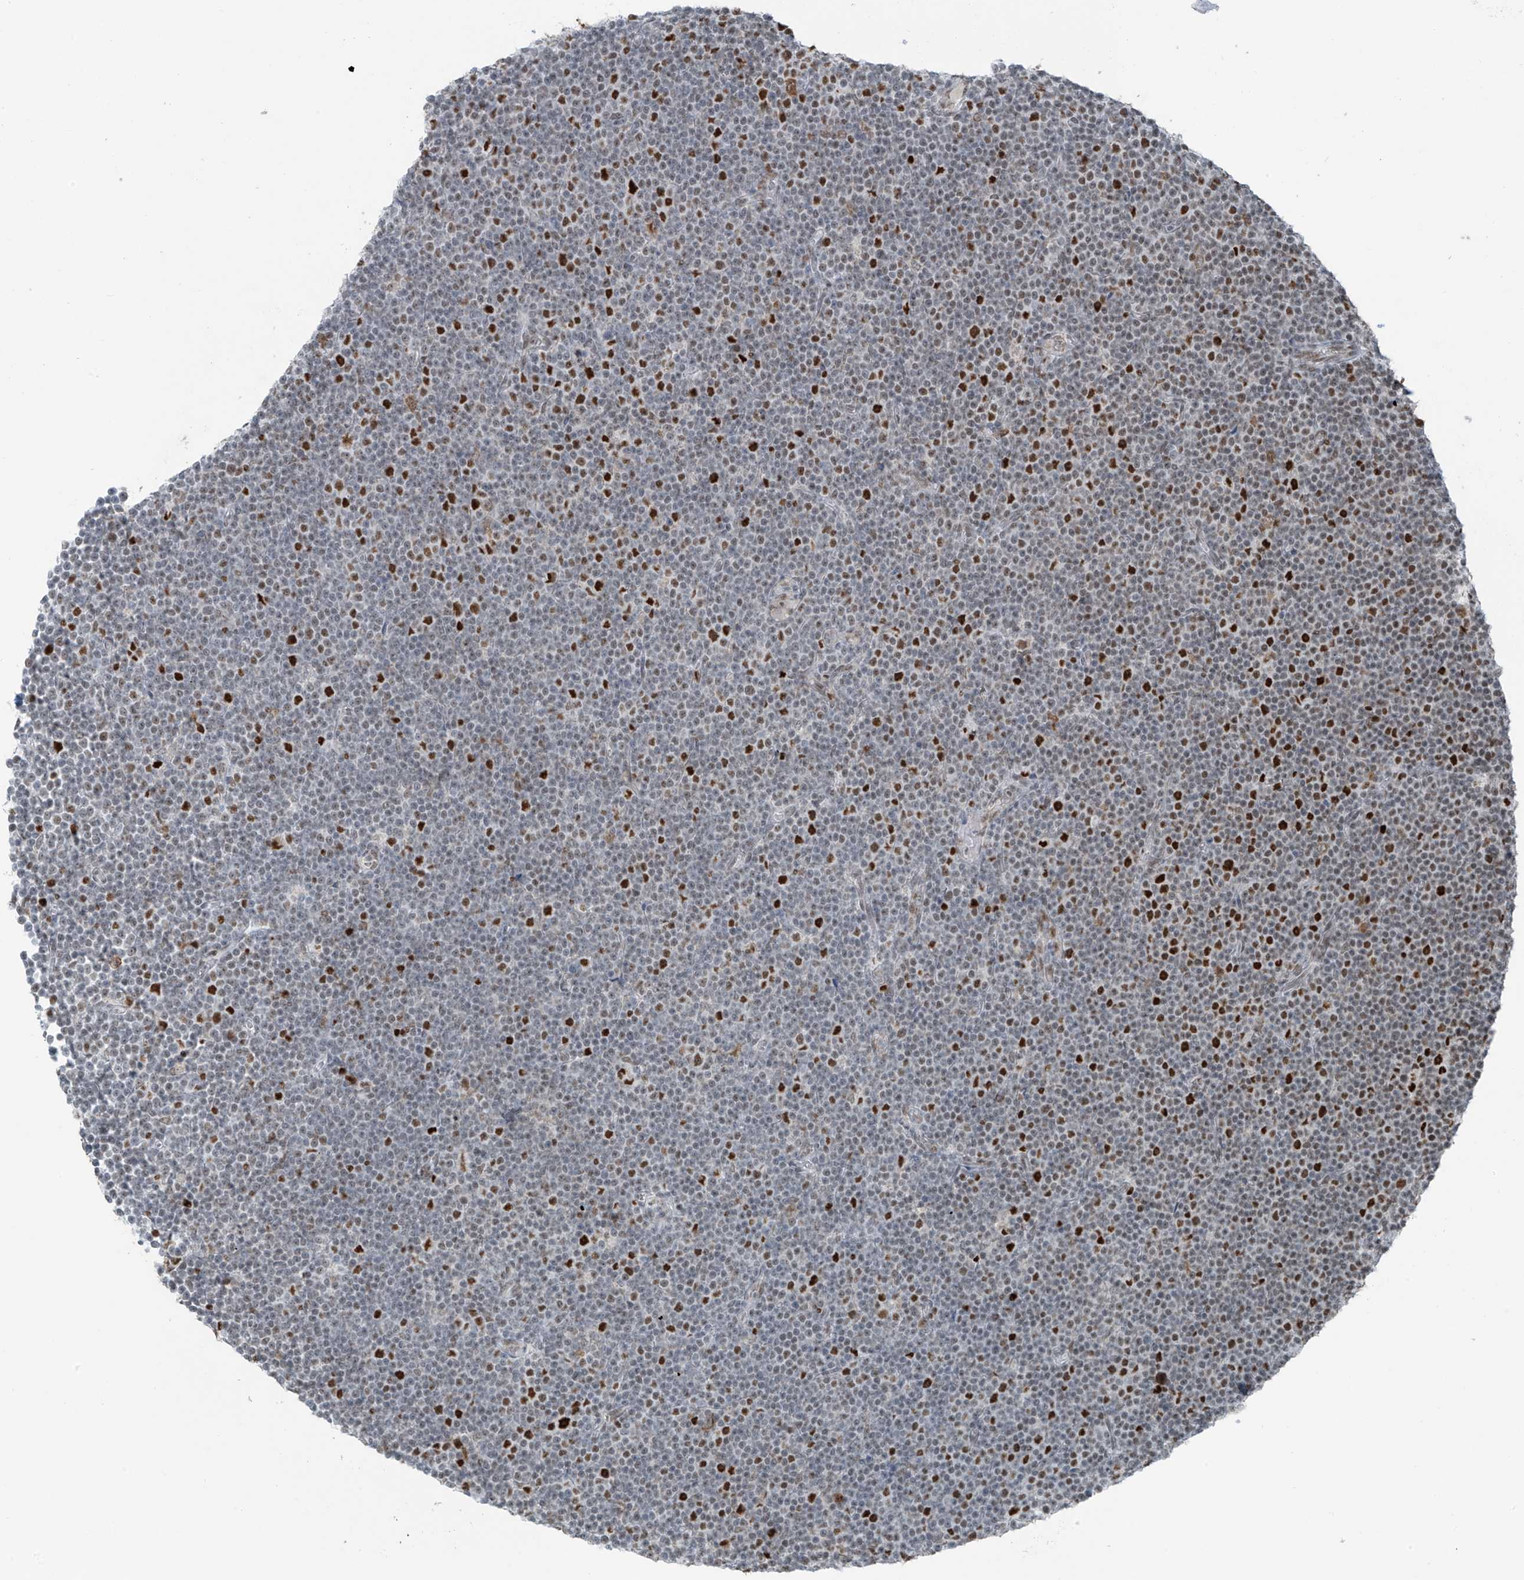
{"staining": {"intensity": "strong", "quantity": "25%-75%", "location": "nuclear"}, "tissue": "lymphoma", "cell_type": "Tumor cells", "image_type": "cancer", "snomed": [{"axis": "morphology", "description": "Malignant lymphoma, non-Hodgkin's type, Low grade"}, {"axis": "topography", "description": "Lymph node"}], "caption": "Approximately 25%-75% of tumor cells in human low-grade malignant lymphoma, non-Hodgkin's type exhibit strong nuclear protein expression as visualized by brown immunohistochemical staining.", "gene": "WRNIP1", "patient": {"sex": "female", "age": 67}}